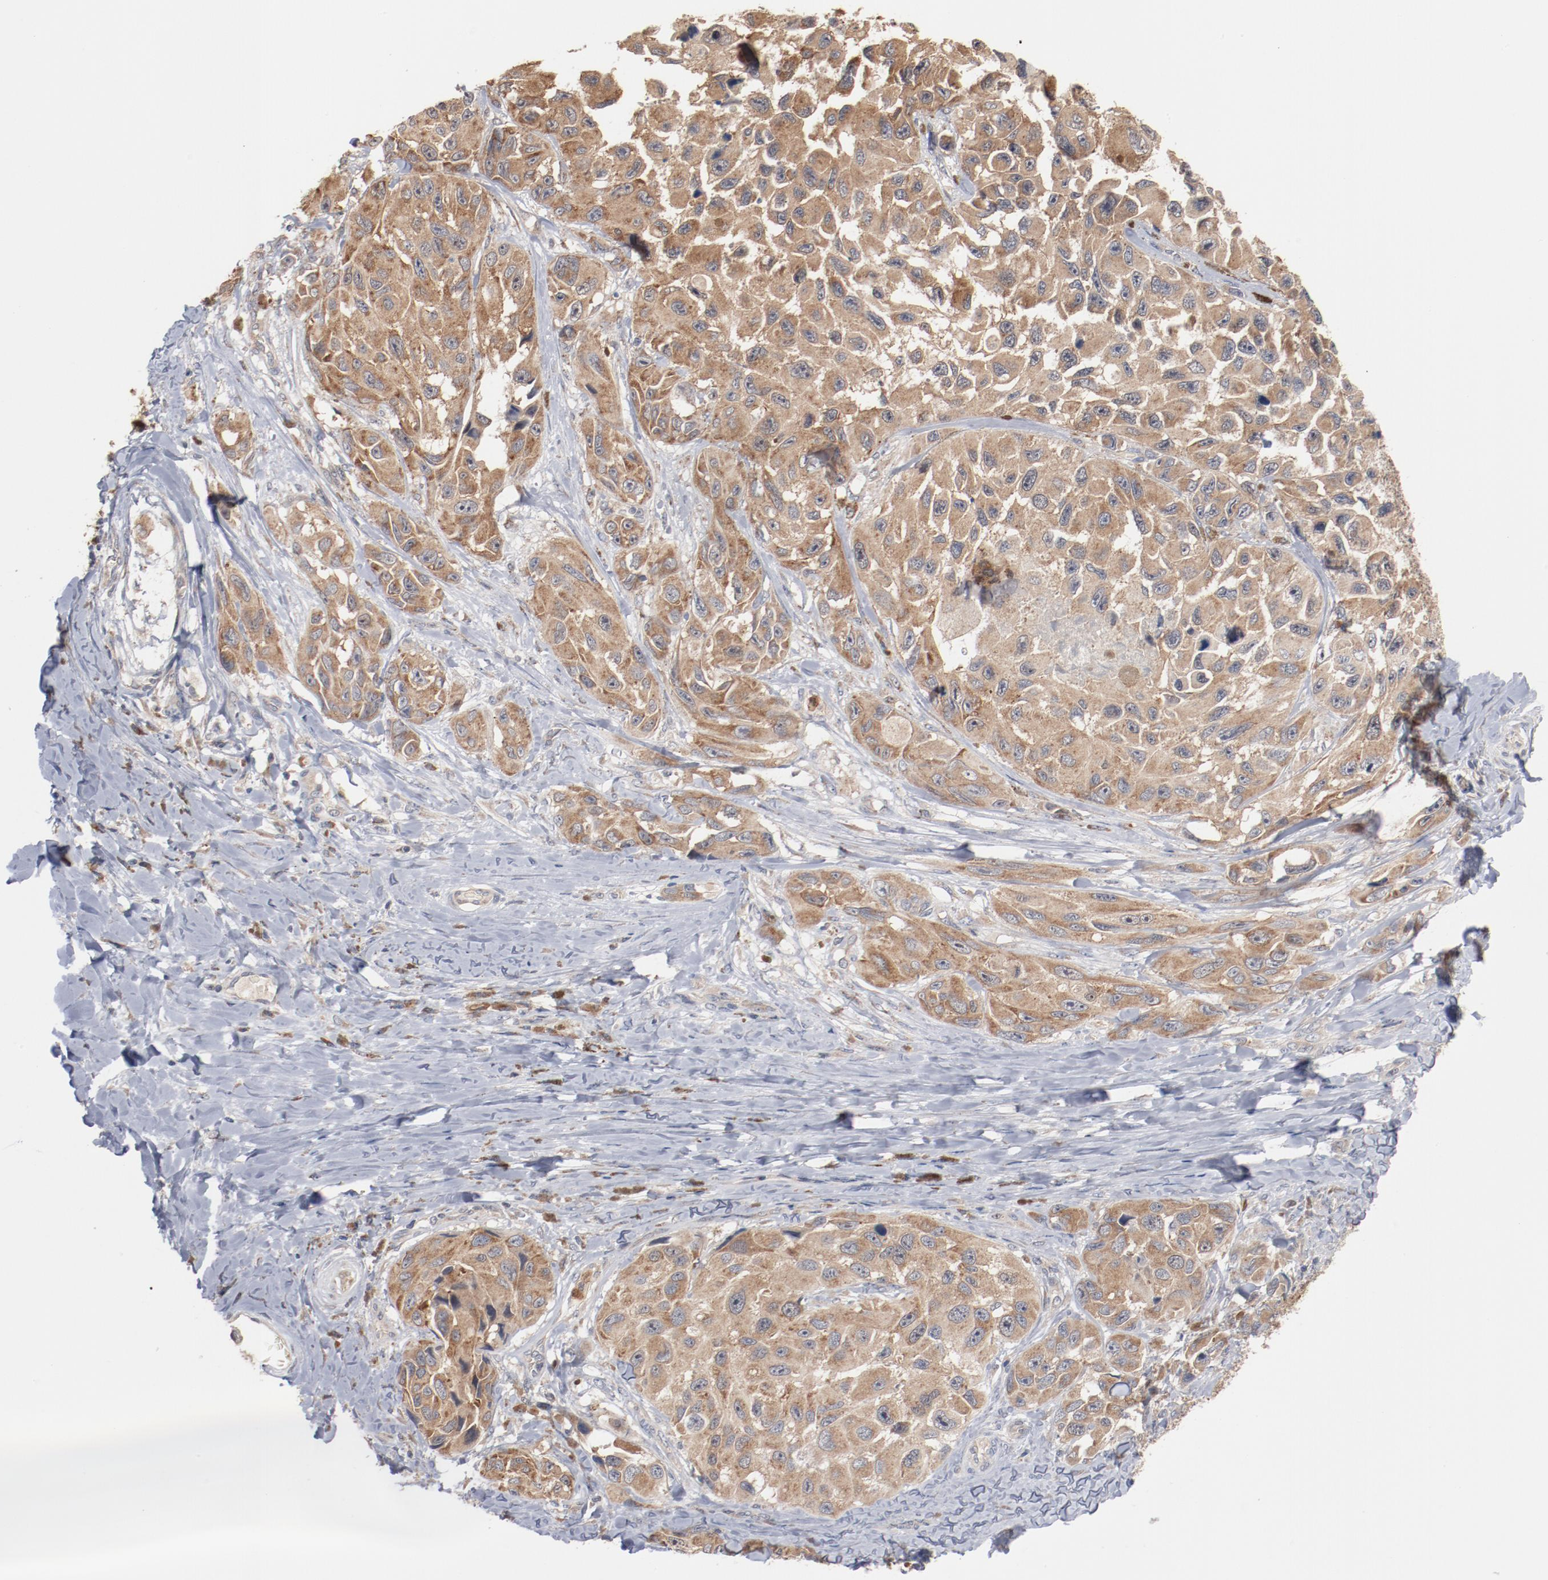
{"staining": {"intensity": "moderate", "quantity": ">75%", "location": "cytoplasmic/membranous"}, "tissue": "melanoma", "cell_type": "Tumor cells", "image_type": "cancer", "snomed": [{"axis": "morphology", "description": "Malignant melanoma, NOS"}, {"axis": "topography", "description": "Skin"}], "caption": "DAB (3,3'-diaminobenzidine) immunohistochemical staining of melanoma shows moderate cytoplasmic/membranous protein positivity in approximately >75% of tumor cells.", "gene": "RNASE11", "patient": {"sex": "female", "age": 73}}